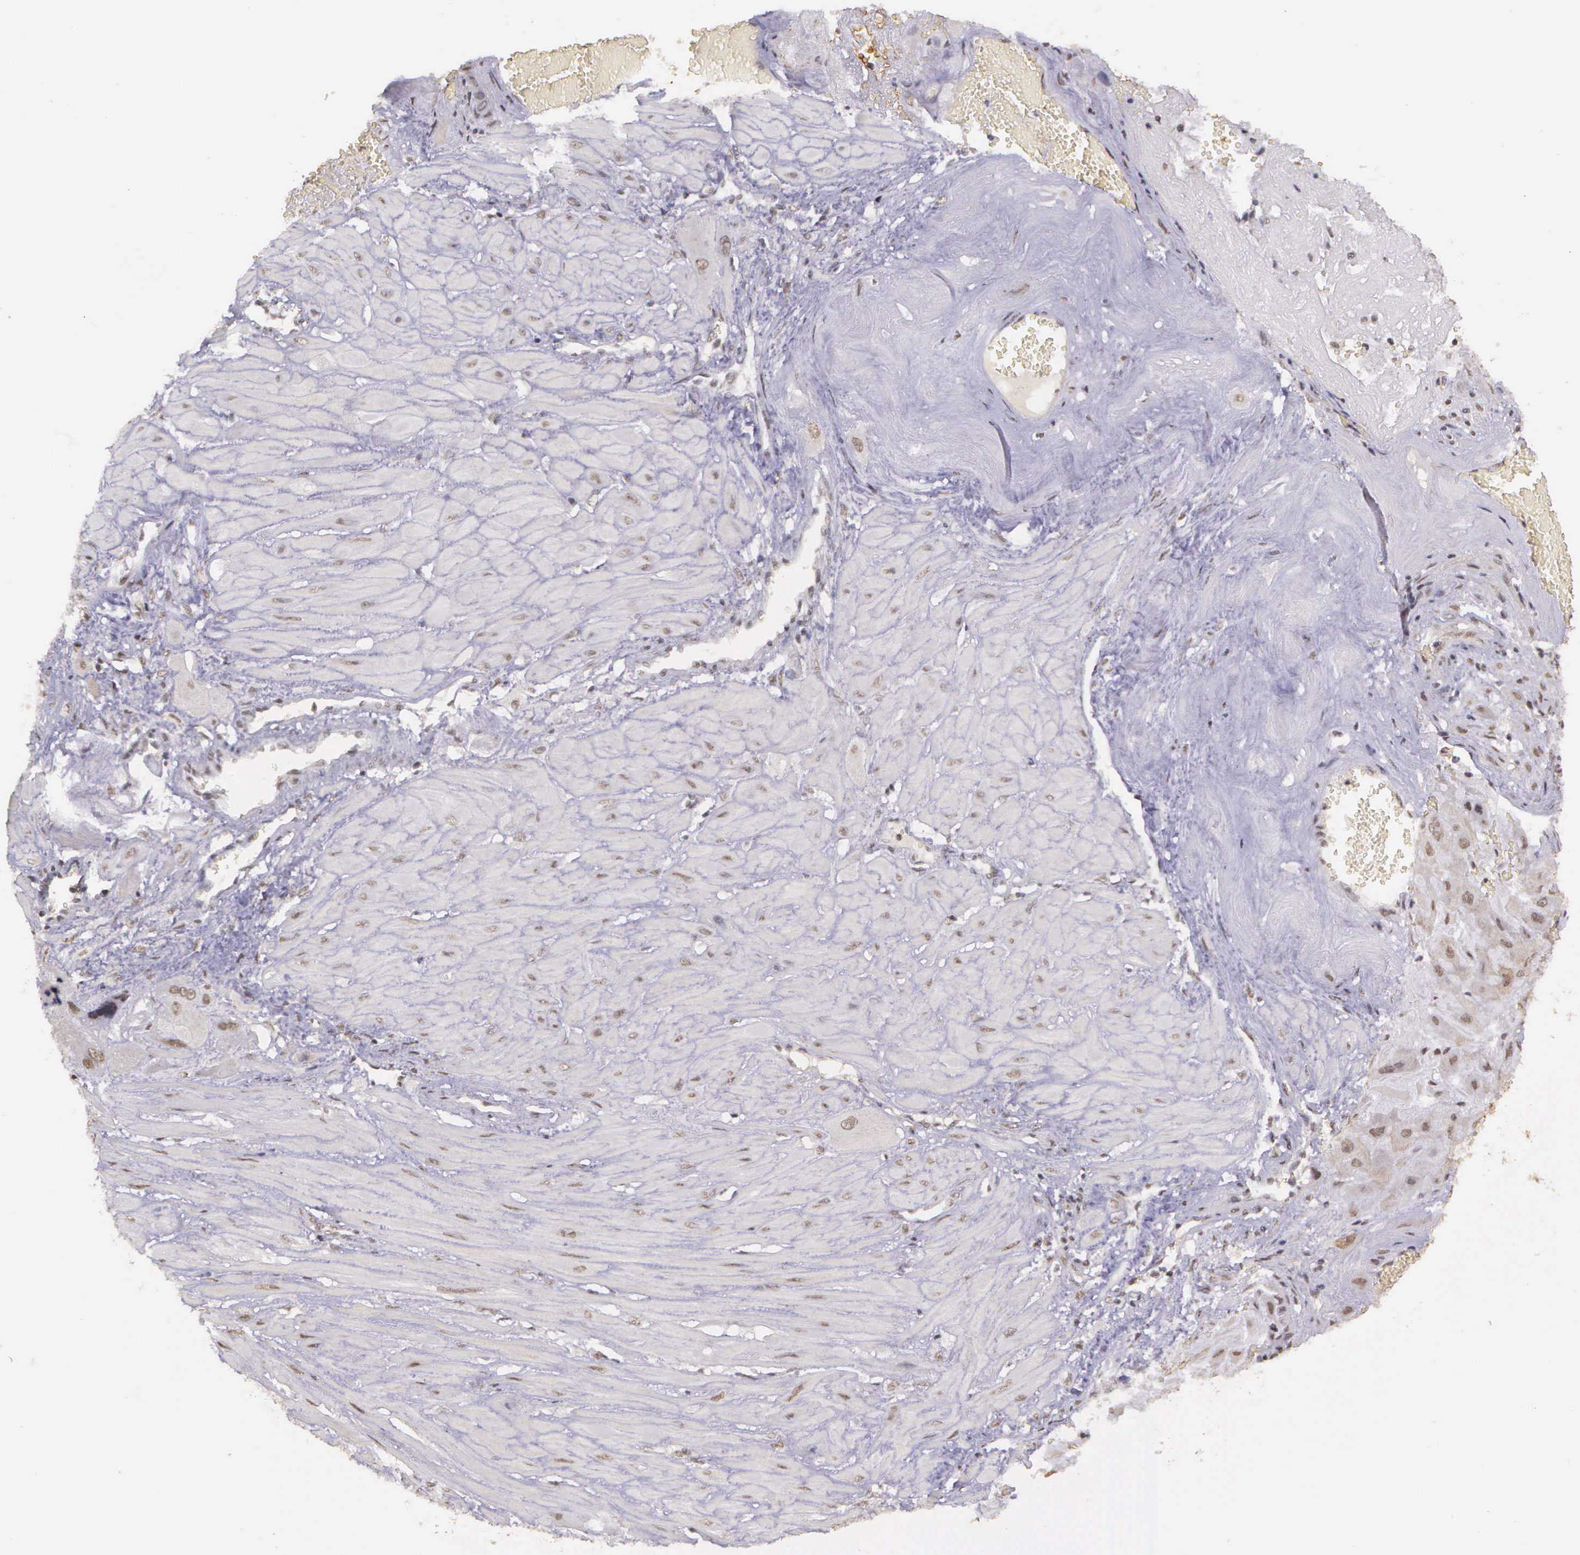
{"staining": {"intensity": "weak", "quantity": "<25%", "location": "nuclear"}, "tissue": "cervical cancer", "cell_type": "Tumor cells", "image_type": "cancer", "snomed": [{"axis": "morphology", "description": "Squamous cell carcinoma, NOS"}, {"axis": "topography", "description": "Cervix"}], "caption": "Immunohistochemistry (IHC) of squamous cell carcinoma (cervical) reveals no positivity in tumor cells.", "gene": "ARMCX5", "patient": {"sex": "female", "age": 34}}